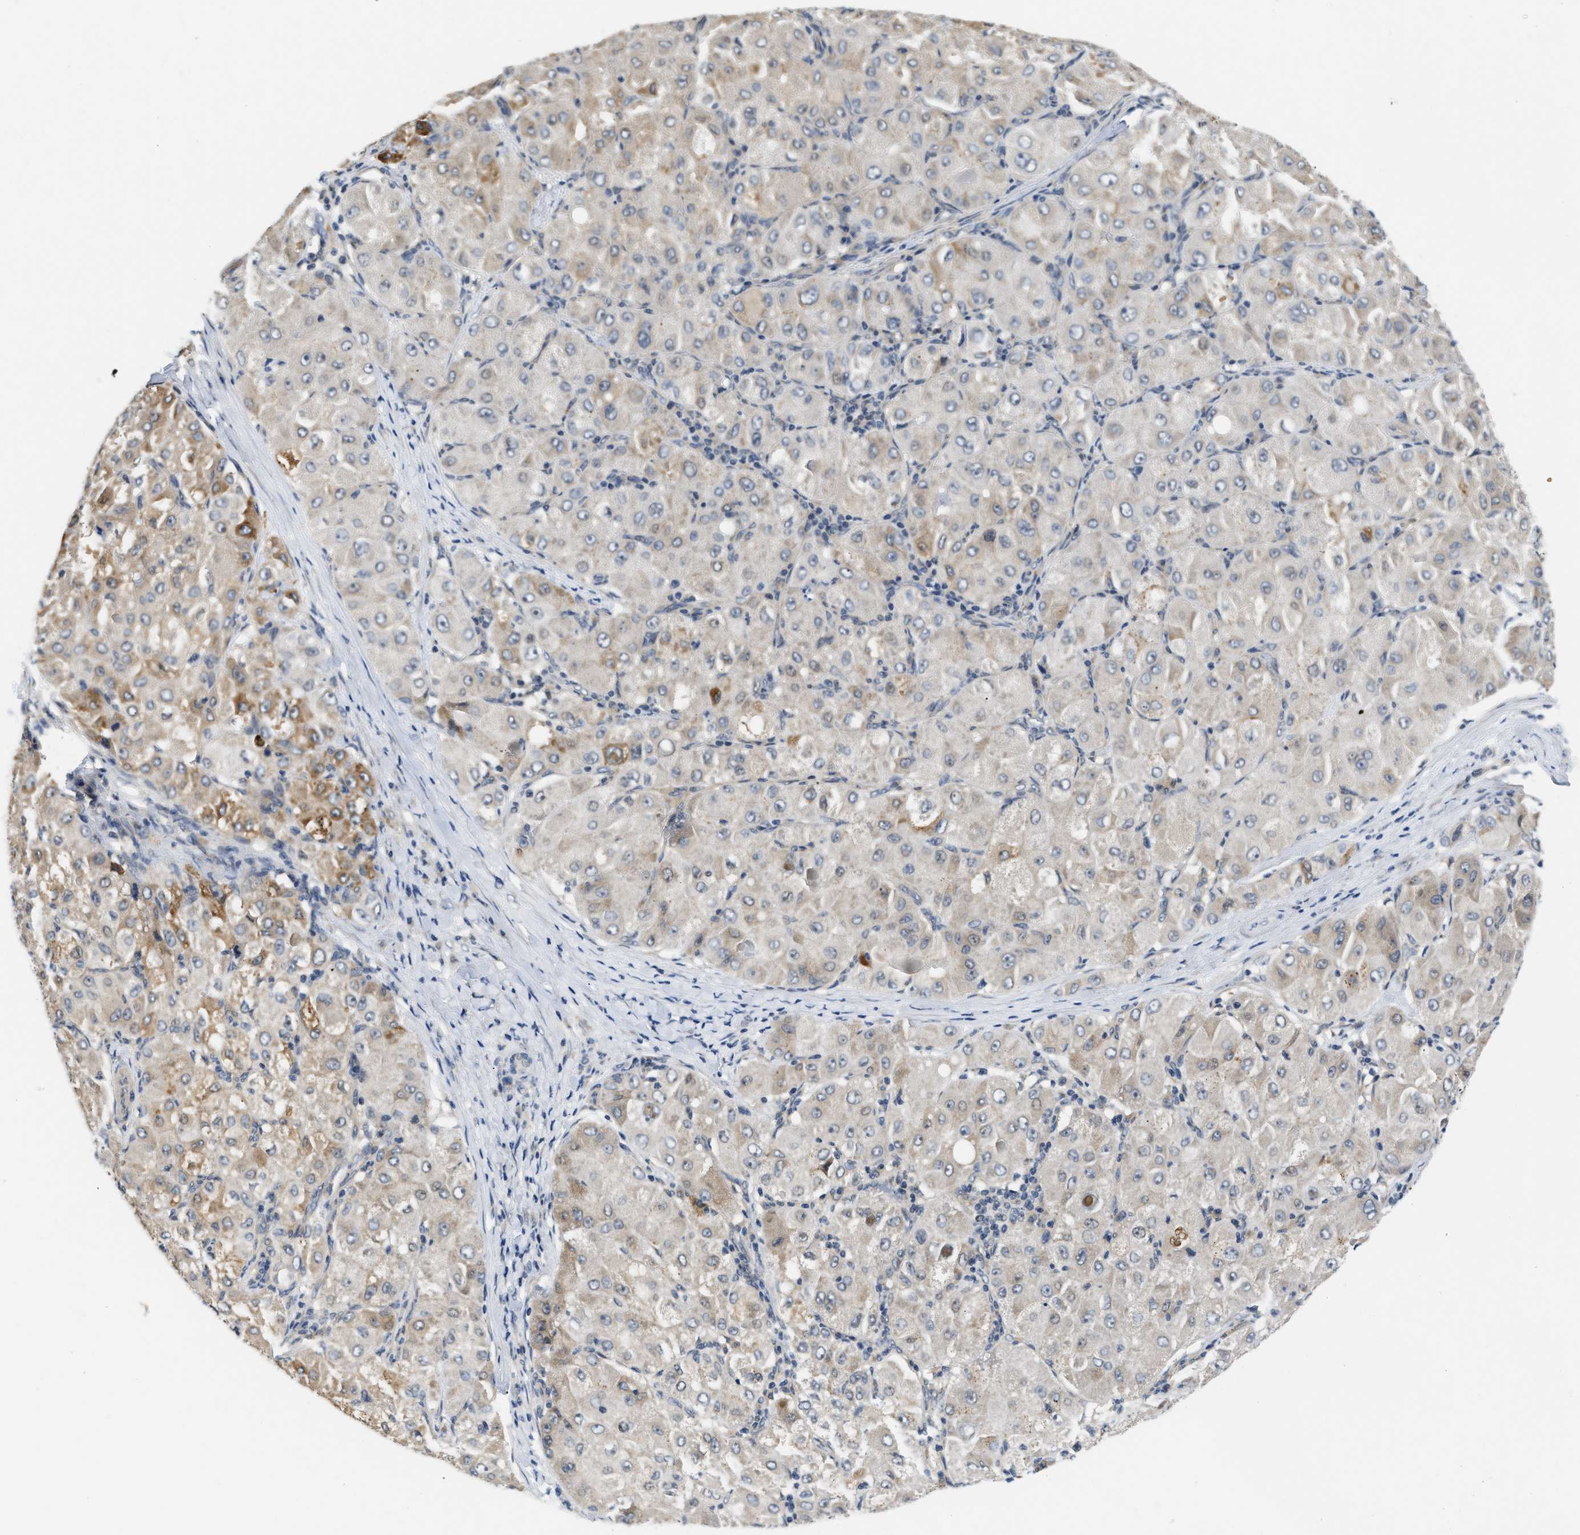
{"staining": {"intensity": "weak", "quantity": ">75%", "location": "cytoplasmic/membranous"}, "tissue": "liver cancer", "cell_type": "Tumor cells", "image_type": "cancer", "snomed": [{"axis": "morphology", "description": "Carcinoma, Hepatocellular, NOS"}, {"axis": "topography", "description": "Liver"}], "caption": "This is an image of immunohistochemistry staining of liver cancer (hepatocellular carcinoma), which shows weak staining in the cytoplasmic/membranous of tumor cells.", "gene": "CLGN", "patient": {"sex": "male", "age": 80}}